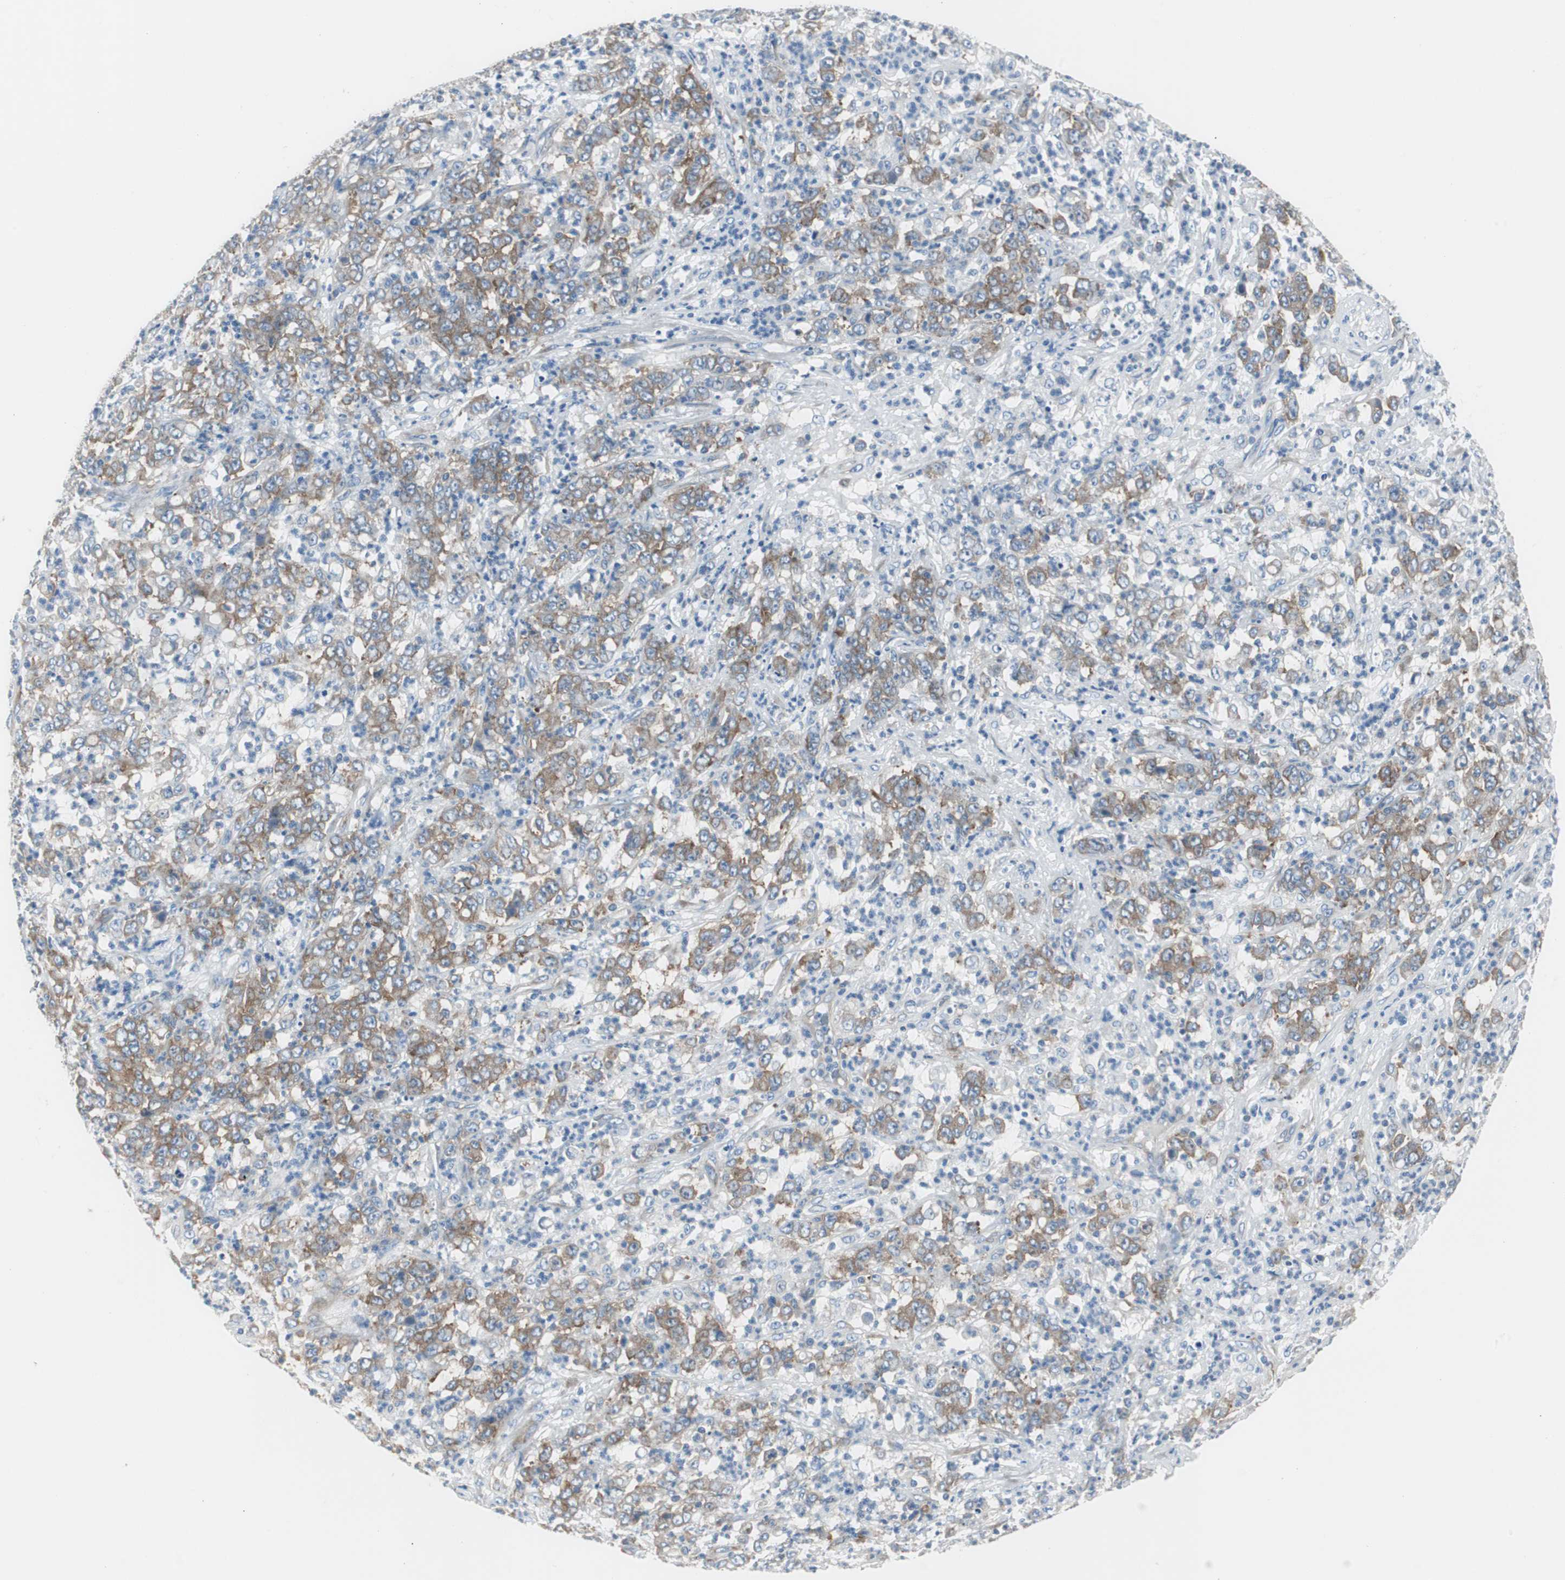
{"staining": {"intensity": "moderate", "quantity": ">75%", "location": "cytoplasmic/membranous"}, "tissue": "stomach cancer", "cell_type": "Tumor cells", "image_type": "cancer", "snomed": [{"axis": "morphology", "description": "Adenocarcinoma, NOS"}, {"axis": "topography", "description": "Stomach, lower"}], "caption": "This is a photomicrograph of immunohistochemistry staining of stomach adenocarcinoma, which shows moderate positivity in the cytoplasmic/membranous of tumor cells.", "gene": "RPS12", "patient": {"sex": "female", "age": 71}}